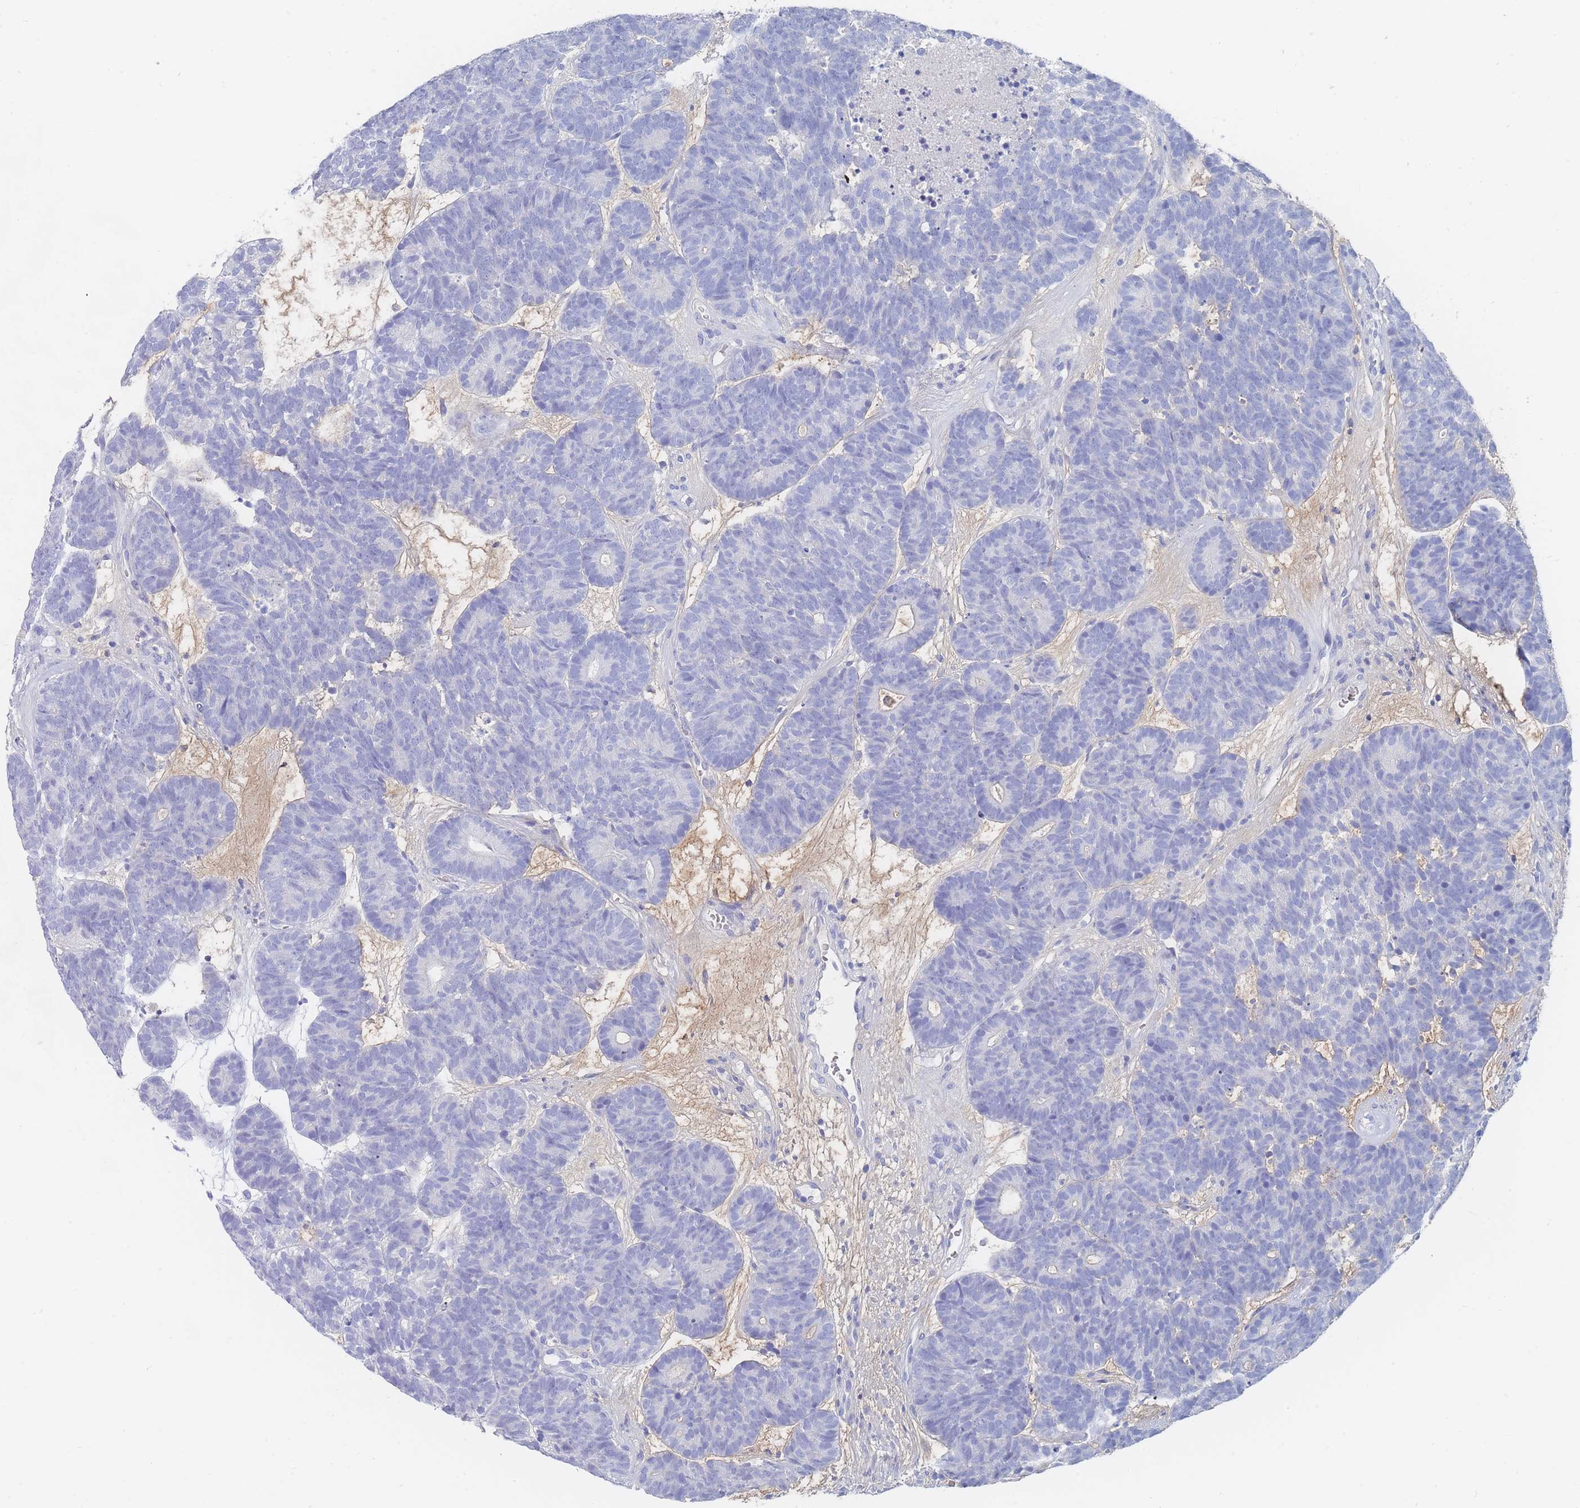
{"staining": {"intensity": "negative", "quantity": "none", "location": "none"}, "tissue": "head and neck cancer", "cell_type": "Tumor cells", "image_type": "cancer", "snomed": [{"axis": "morphology", "description": "Adenocarcinoma, NOS"}, {"axis": "topography", "description": "Head-Neck"}], "caption": "An image of head and neck cancer stained for a protein displays no brown staining in tumor cells. Nuclei are stained in blue.", "gene": "SLC25A35", "patient": {"sex": "female", "age": 81}}